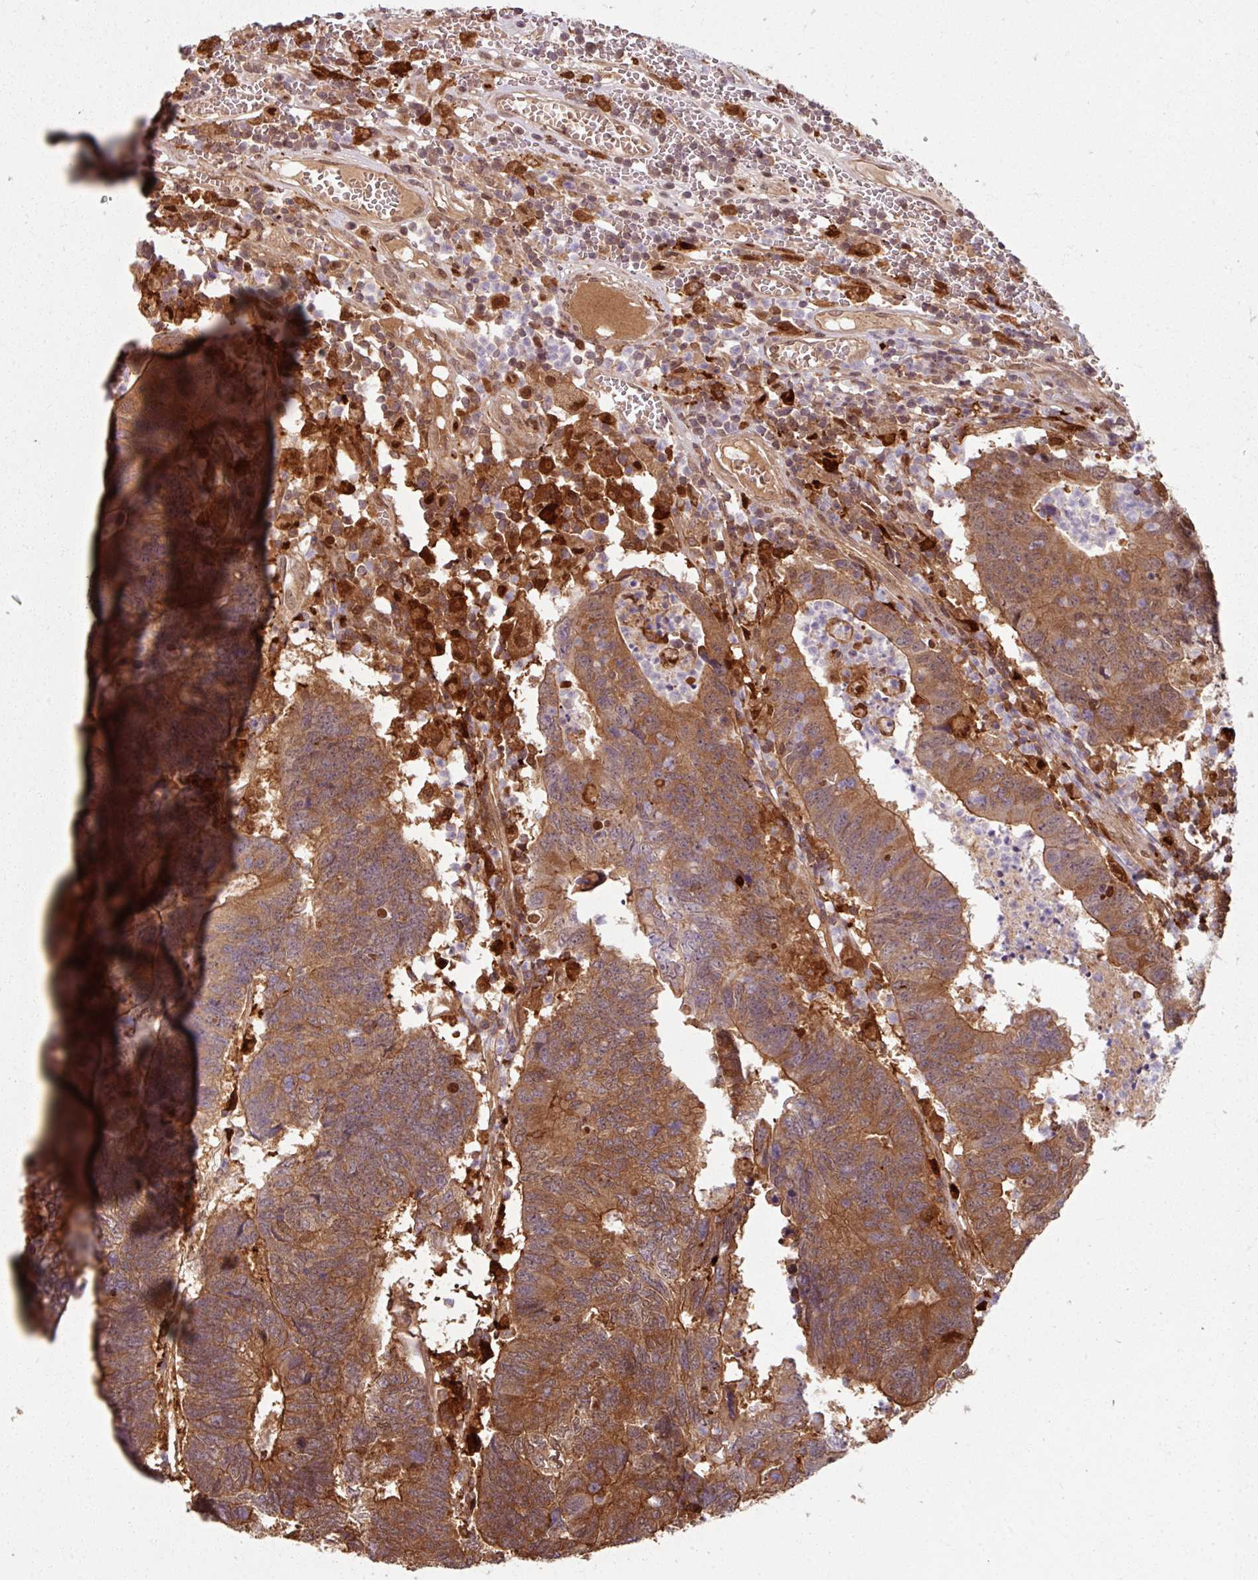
{"staining": {"intensity": "moderate", "quantity": ">75%", "location": "cytoplasmic/membranous"}, "tissue": "colorectal cancer", "cell_type": "Tumor cells", "image_type": "cancer", "snomed": [{"axis": "morphology", "description": "Adenocarcinoma, NOS"}, {"axis": "topography", "description": "Colon"}], "caption": "An image of colorectal adenocarcinoma stained for a protein demonstrates moderate cytoplasmic/membranous brown staining in tumor cells.", "gene": "KCTD11", "patient": {"sex": "female", "age": 48}}